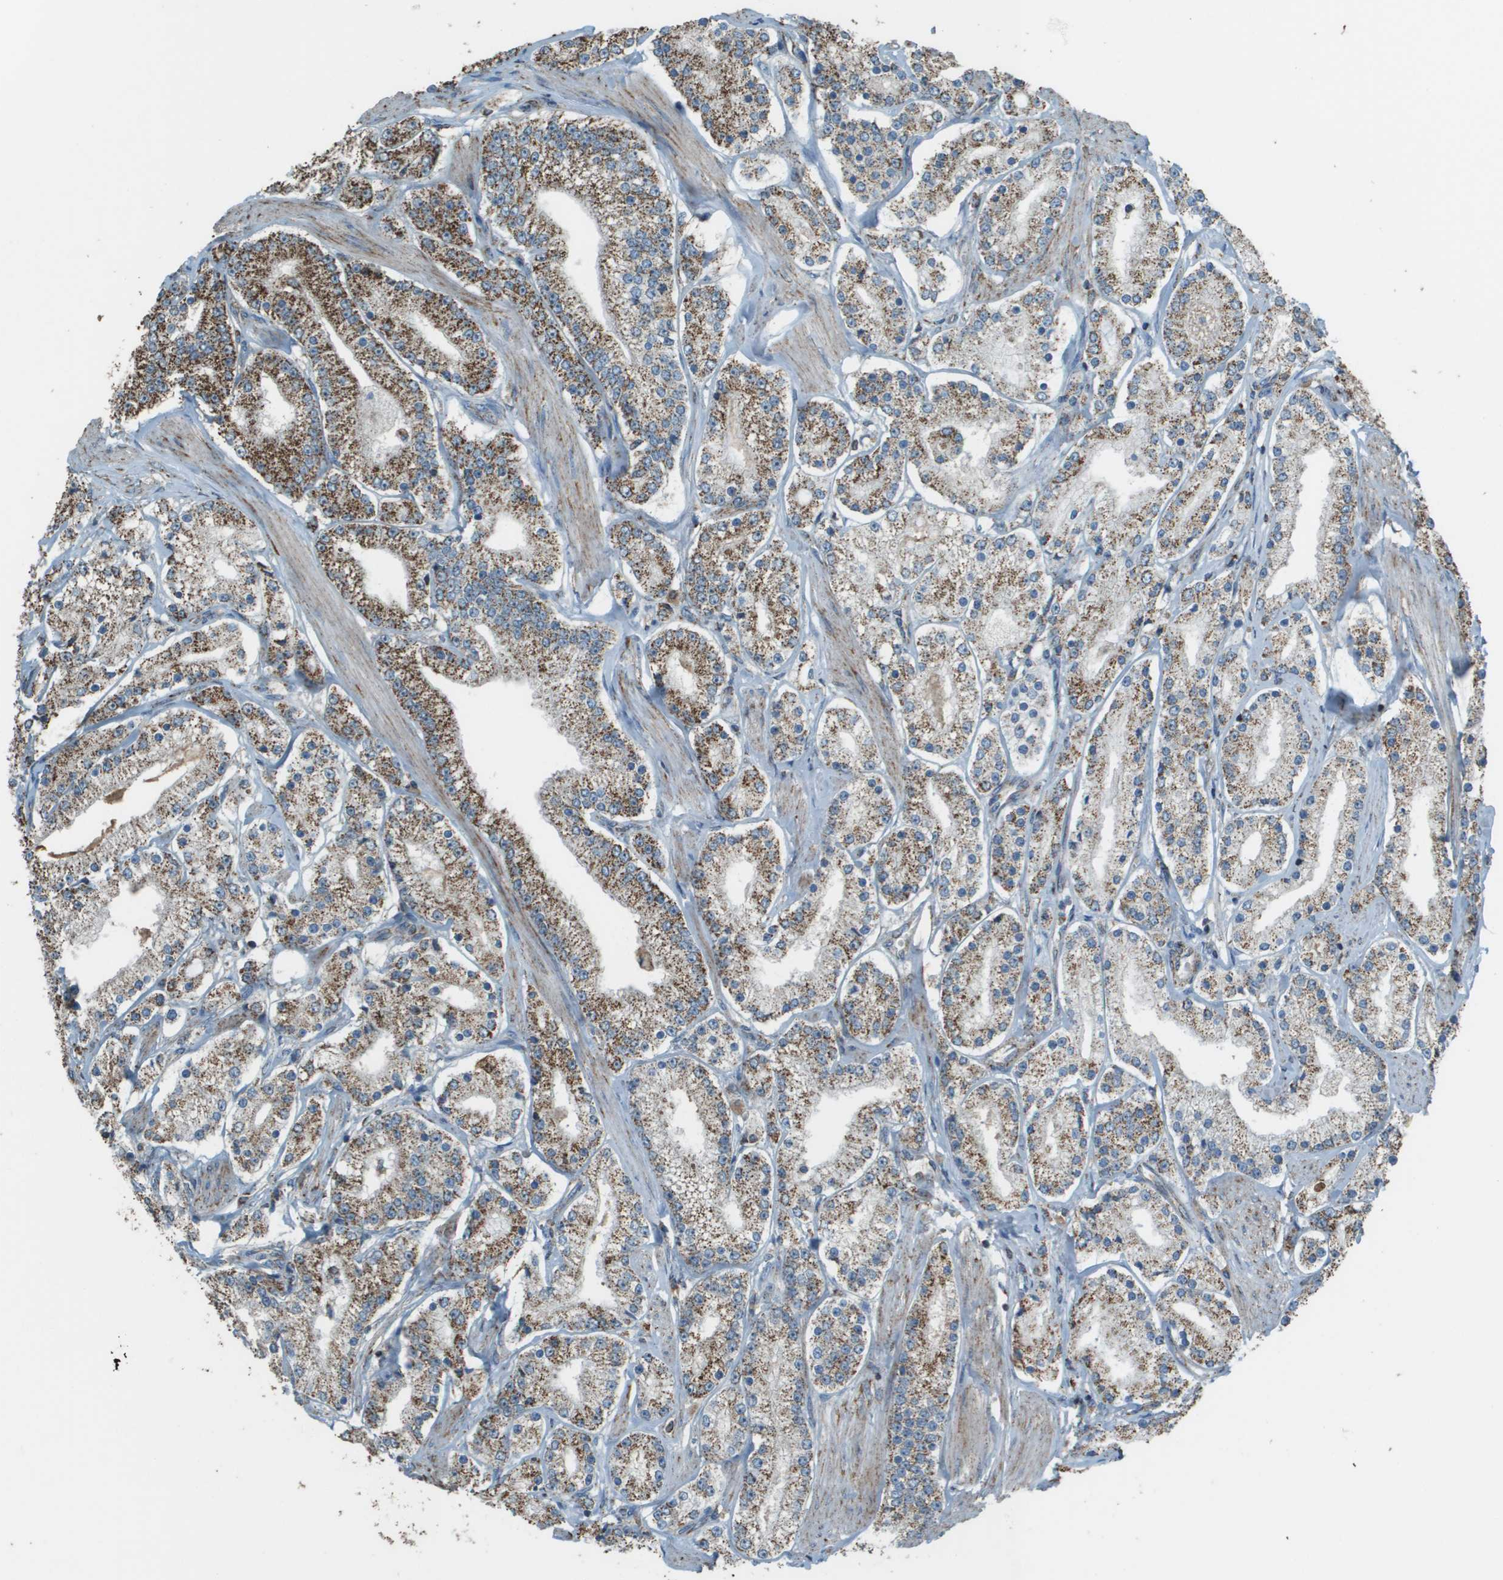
{"staining": {"intensity": "moderate", "quantity": ">75%", "location": "cytoplasmic/membranous"}, "tissue": "prostate cancer", "cell_type": "Tumor cells", "image_type": "cancer", "snomed": [{"axis": "morphology", "description": "Adenocarcinoma, Low grade"}, {"axis": "topography", "description": "Prostate"}], "caption": "Prostate cancer was stained to show a protein in brown. There is medium levels of moderate cytoplasmic/membranous expression in about >75% of tumor cells.", "gene": "FH", "patient": {"sex": "male", "age": 63}}